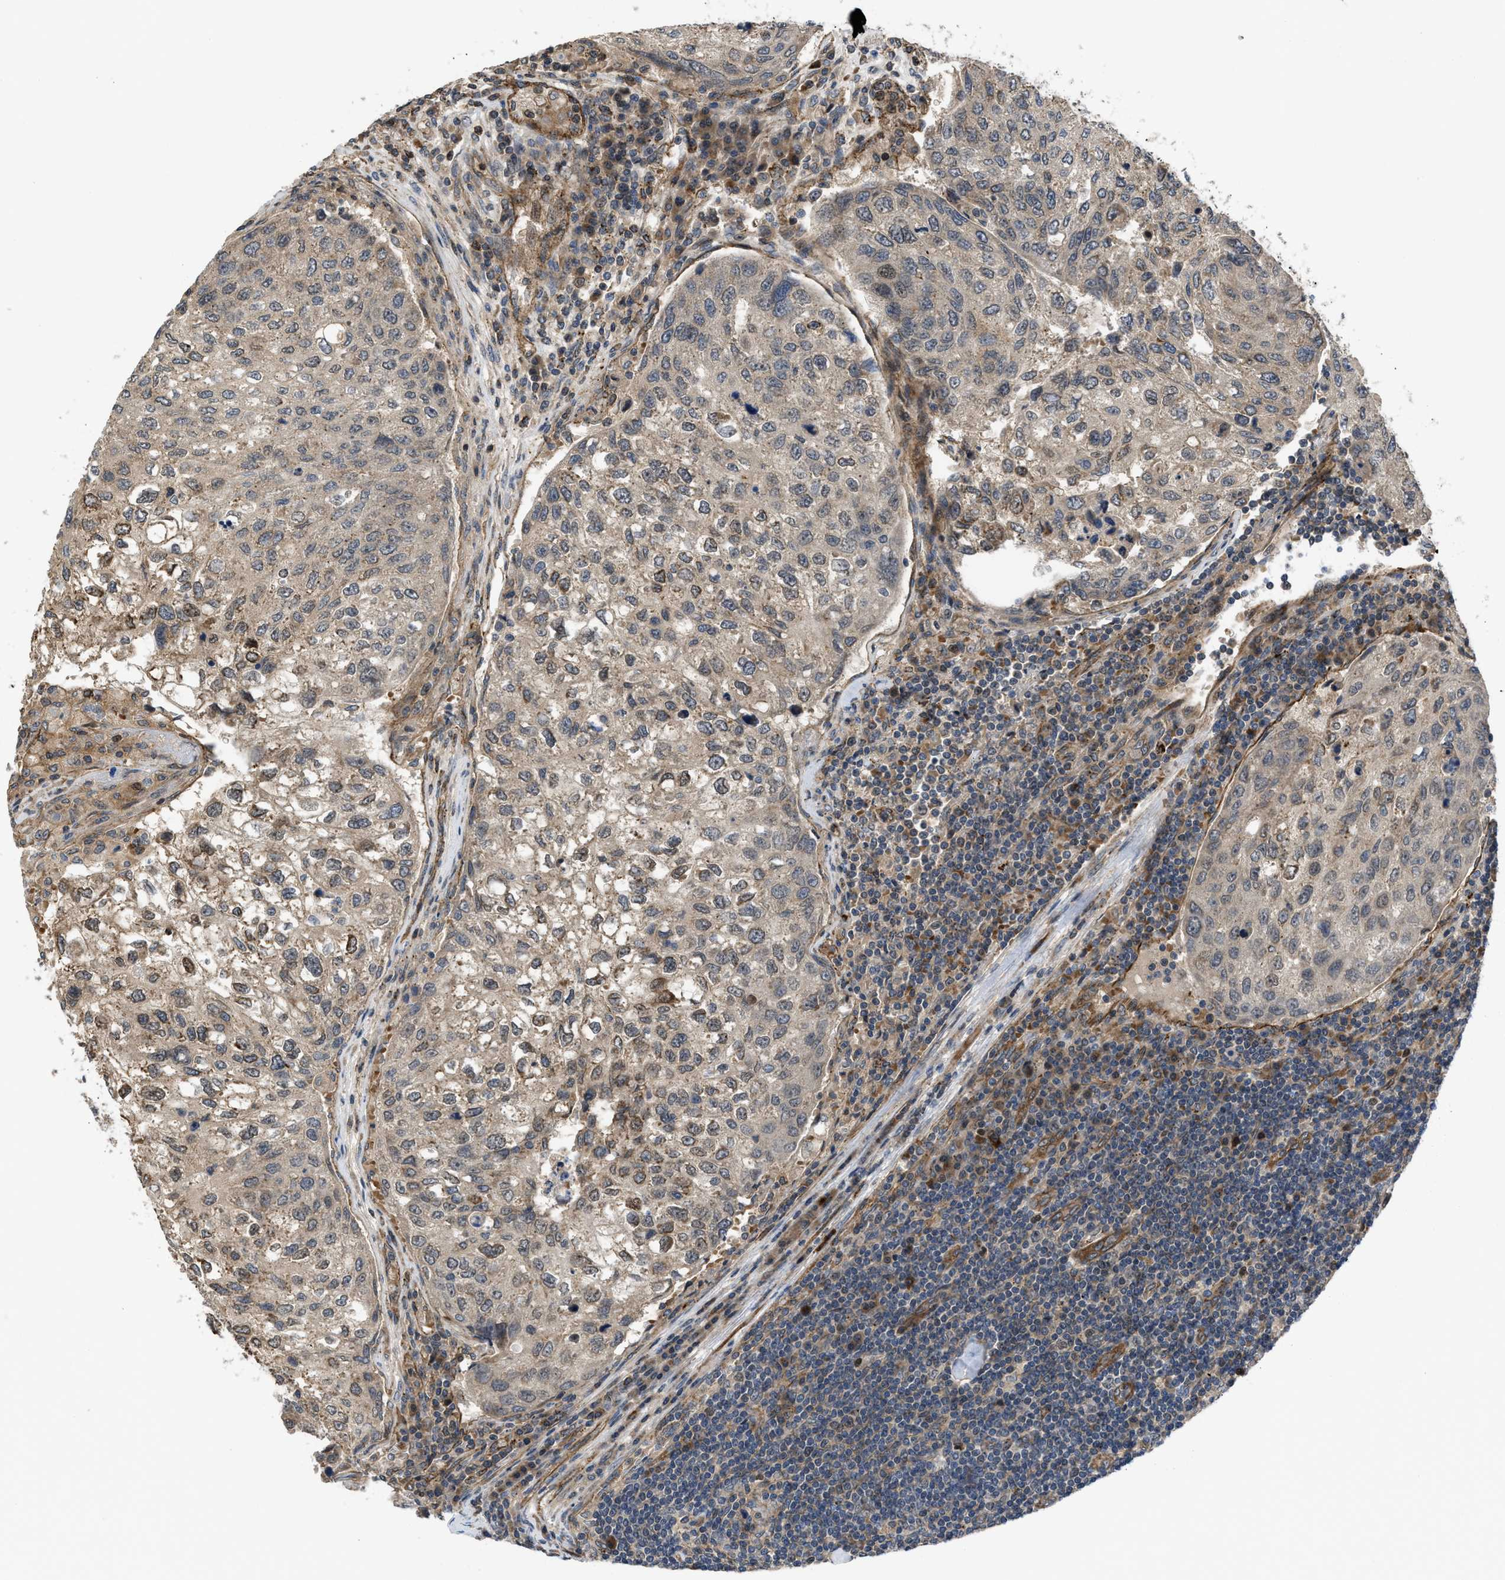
{"staining": {"intensity": "weak", "quantity": "<25%", "location": "cytoplasmic/membranous"}, "tissue": "urothelial cancer", "cell_type": "Tumor cells", "image_type": "cancer", "snomed": [{"axis": "morphology", "description": "Urothelial carcinoma, High grade"}, {"axis": "topography", "description": "Lymph node"}, {"axis": "topography", "description": "Urinary bladder"}], "caption": "IHC histopathology image of neoplastic tissue: human high-grade urothelial carcinoma stained with DAB demonstrates no significant protein expression in tumor cells.", "gene": "GPATCH2L", "patient": {"sex": "male", "age": 51}}